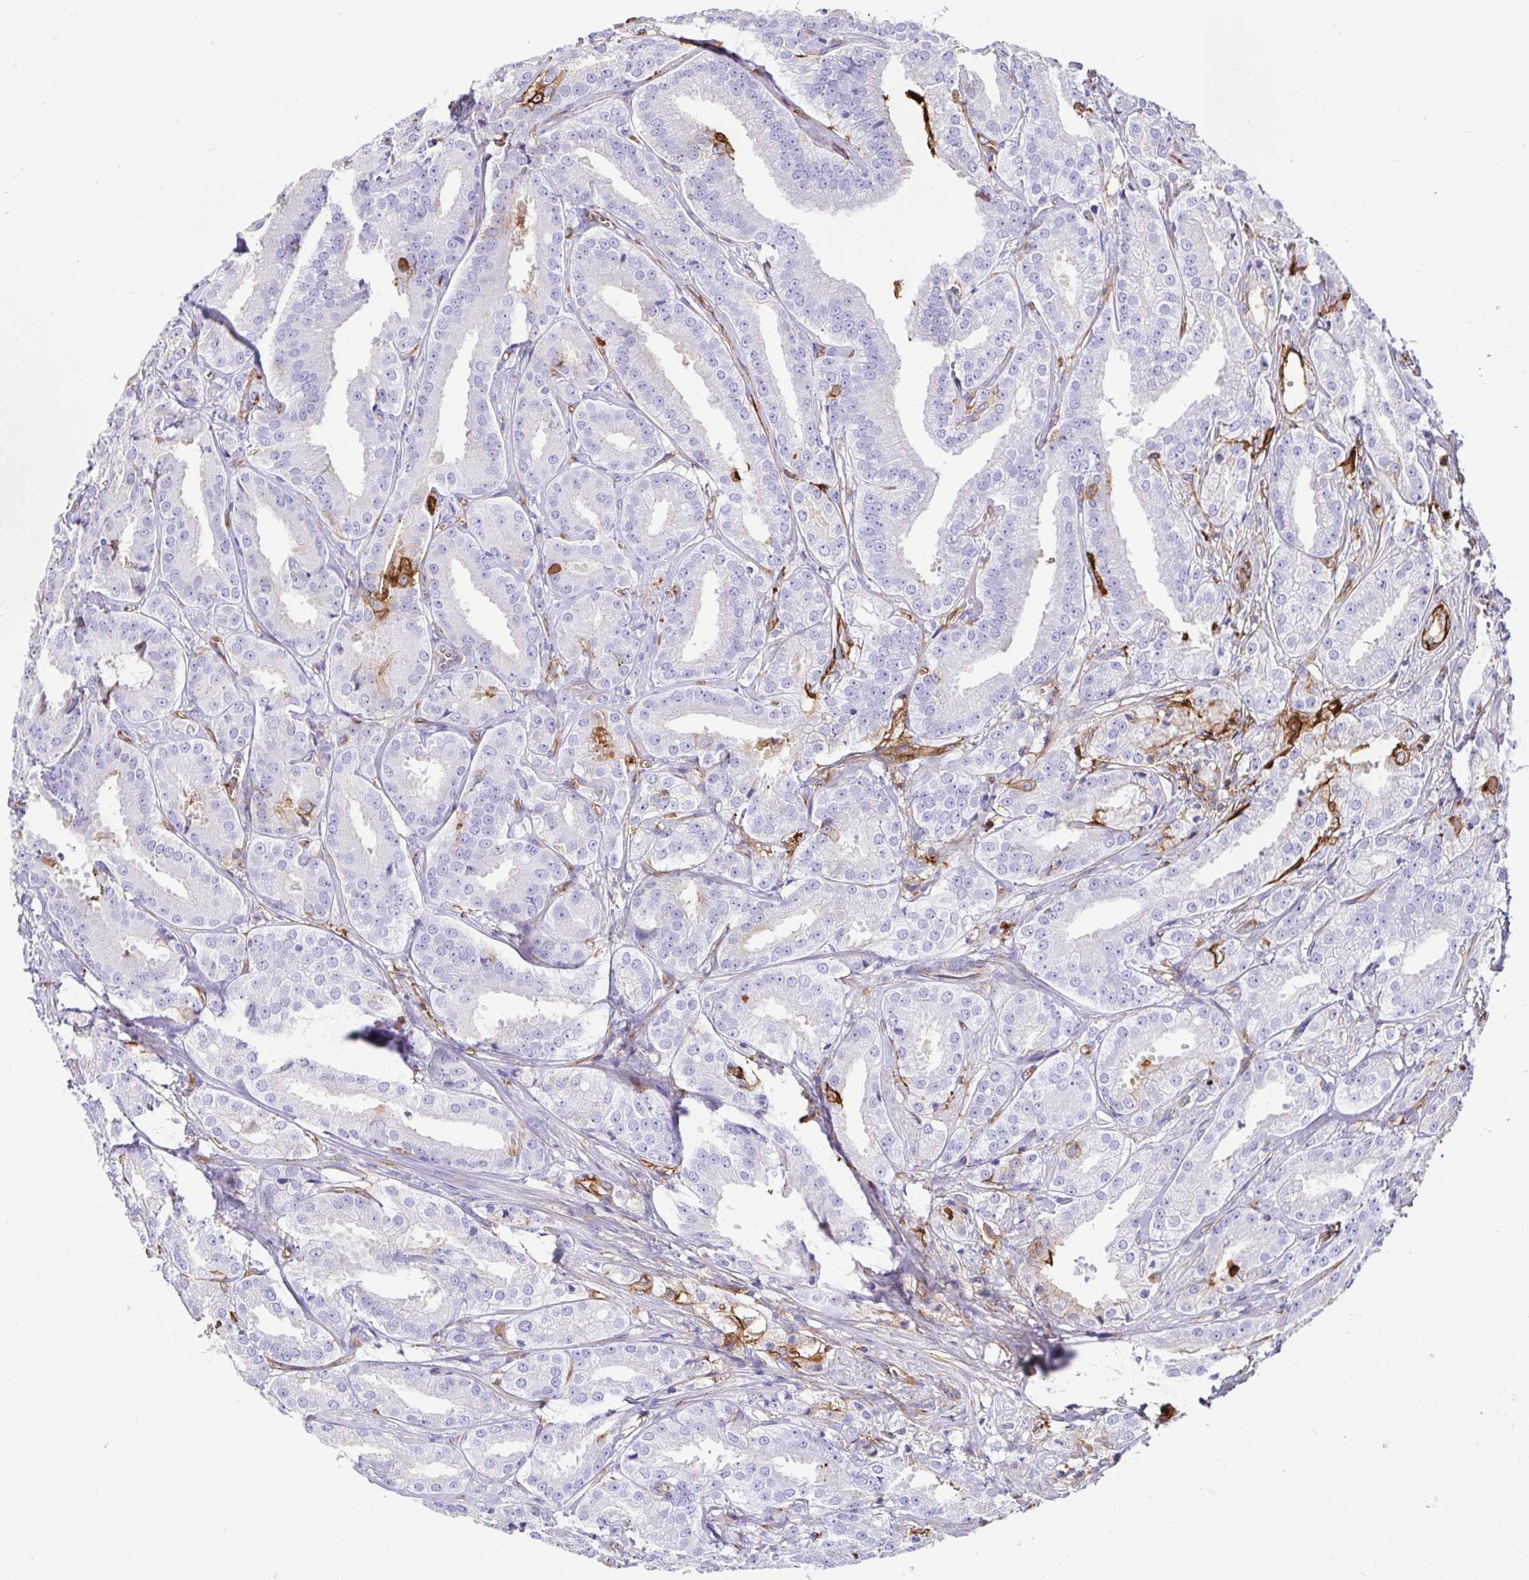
{"staining": {"intensity": "negative", "quantity": "none", "location": "none"}, "tissue": "prostate cancer", "cell_type": "Tumor cells", "image_type": "cancer", "snomed": [{"axis": "morphology", "description": "Adenocarcinoma, High grade"}, {"axis": "topography", "description": "Prostate"}], "caption": "Tumor cells are negative for brown protein staining in prostate cancer.", "gene": "ANXA2", "patient": {"sex": "male", "age": 64}}